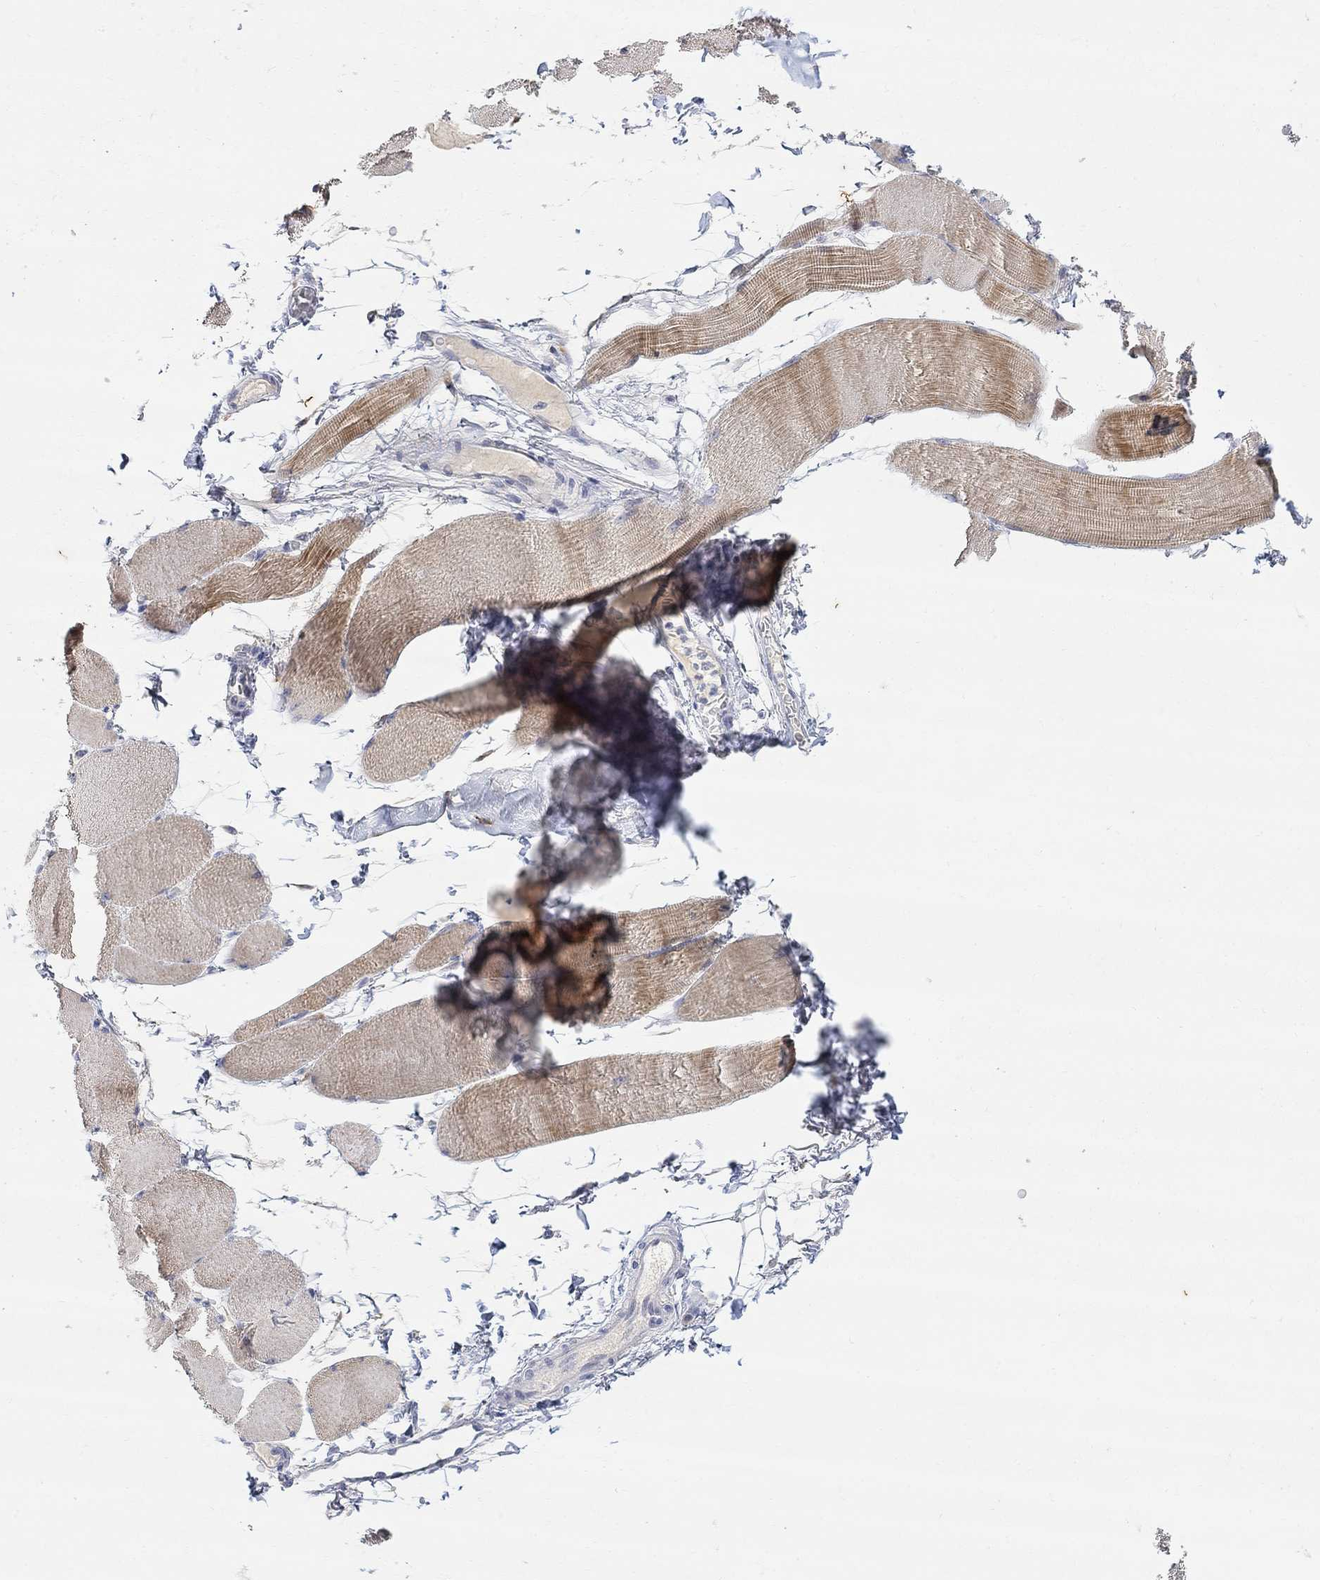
{"staining": {"intensity": "moderate", "quantity": "25%-75%", "location": "cytoplasmic/membranous"}, "tissue": "skeletal muscle", "cell_type": "Myocytes", "image_type": "normal", "snomed": [{"axis": "morphology", "description": "Normal tissue, NOS"}, {"axis": "topography", "description": "Skeletal muscle"}], "caption": "Protein staining of benign skeletal muscle demonstrates moderate cytoplasmic/membranous expression in approximately 25%-75% of myocytes.", "gene": "FNDC5", "patient": {"sex": "male", "age": 56}}